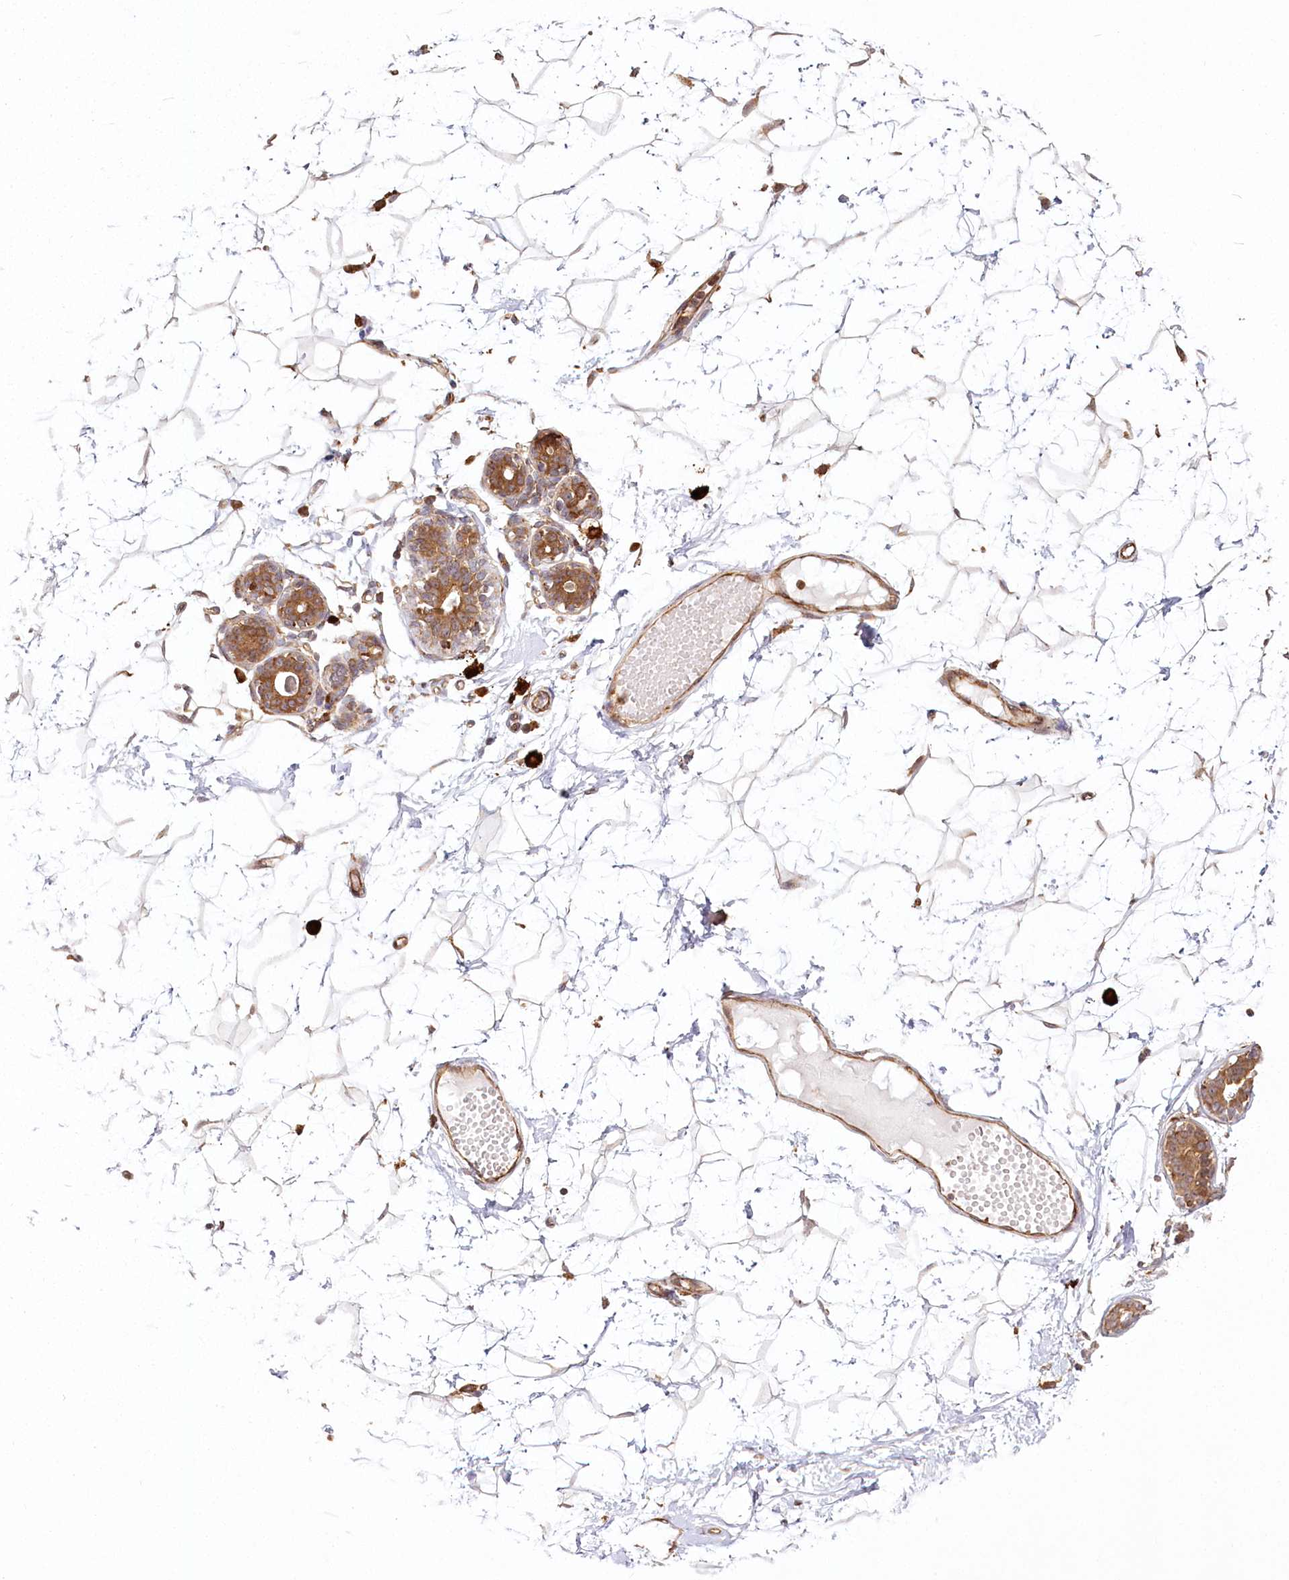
{"staining": {"intensity": "weak", "quantity": ">75%", "location": "cytoplasmic/membranous"}, "tissue": "breast", "cell_type": "Adipocytes", "image_type": "normal", "snomed": [{"axis": "morphology", "description": "Normal tissue, NOS"}, {"axis": "morphology", "description": "Adenoma, NOS"}, {"axis": "topography", "description": "Breast"}], "caption": "High-magnification brightfield microscopy of benign breast stained with DAB (brown) and counterstained with hematoxylin (blue). adipocytes exhibit weak cytoplasmic/membranous positivity is appreciated in approximately>75% of cells.", "gene": "FAM13A", "patient": {"sex": "female", "age": 23}}